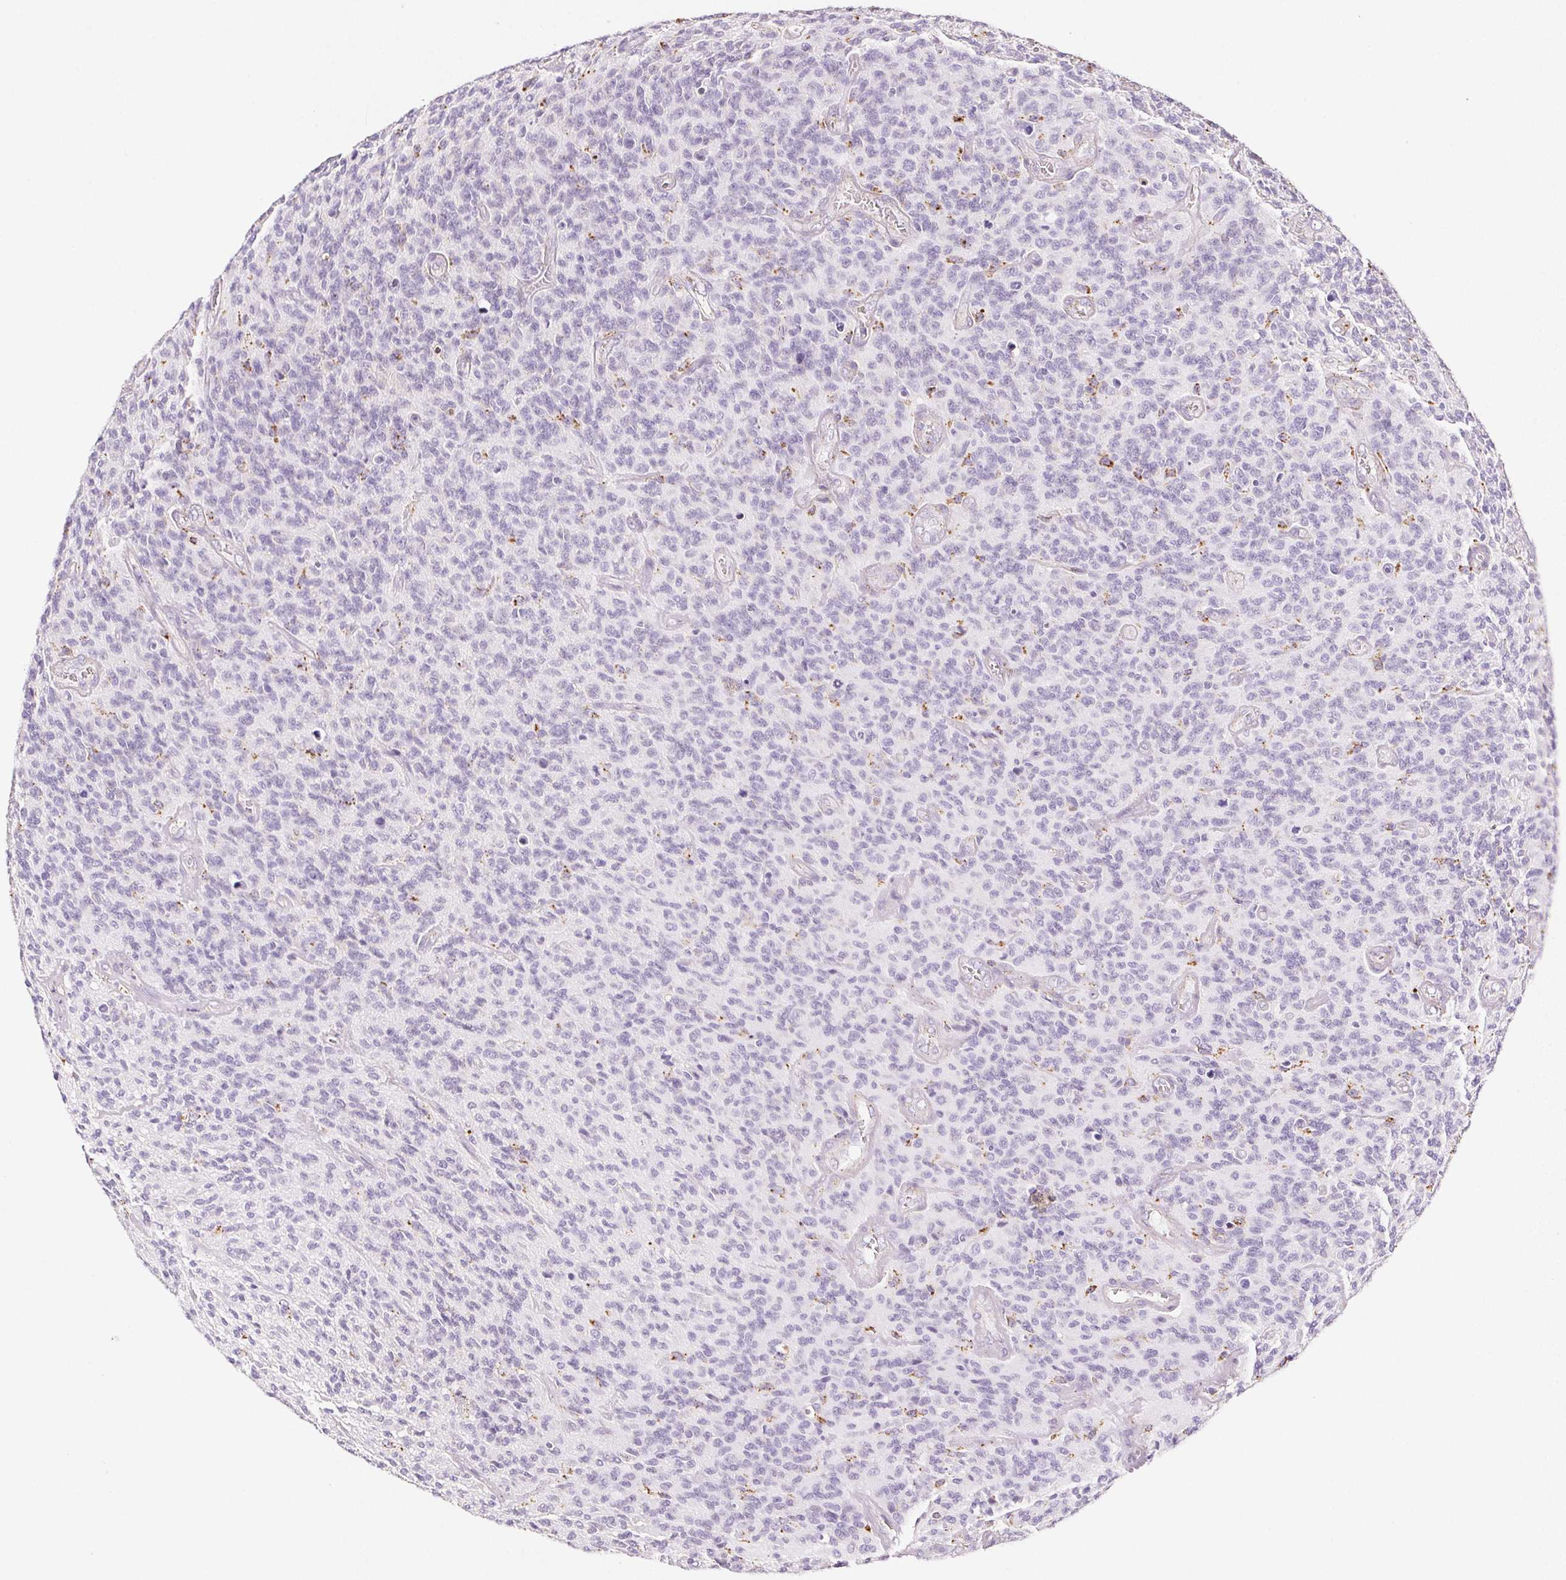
{"staining": {"intensity": "negative", "quantity": "none", "location": "none"}, "tissue": "glioma", "cell_type": "Tumor cells", "image_type": "cancer", "snomed": [{"axis": "morphology", "description": "Glioma, malignant, High grade"}, {"axis": "topography", "description": "Brain"}], "caption": "IHC of malignant glioma (high-grade) demonstrates no positivity in tumor cells. Brightfield microscopy of immunohistochemistry stained with DAB (3,3'-diaminobenzidine) (brown) and hematoxylin (blue), captured at high magnification.", "gene": "LIPA", "patient": {"sex": "male", "age": 76}}